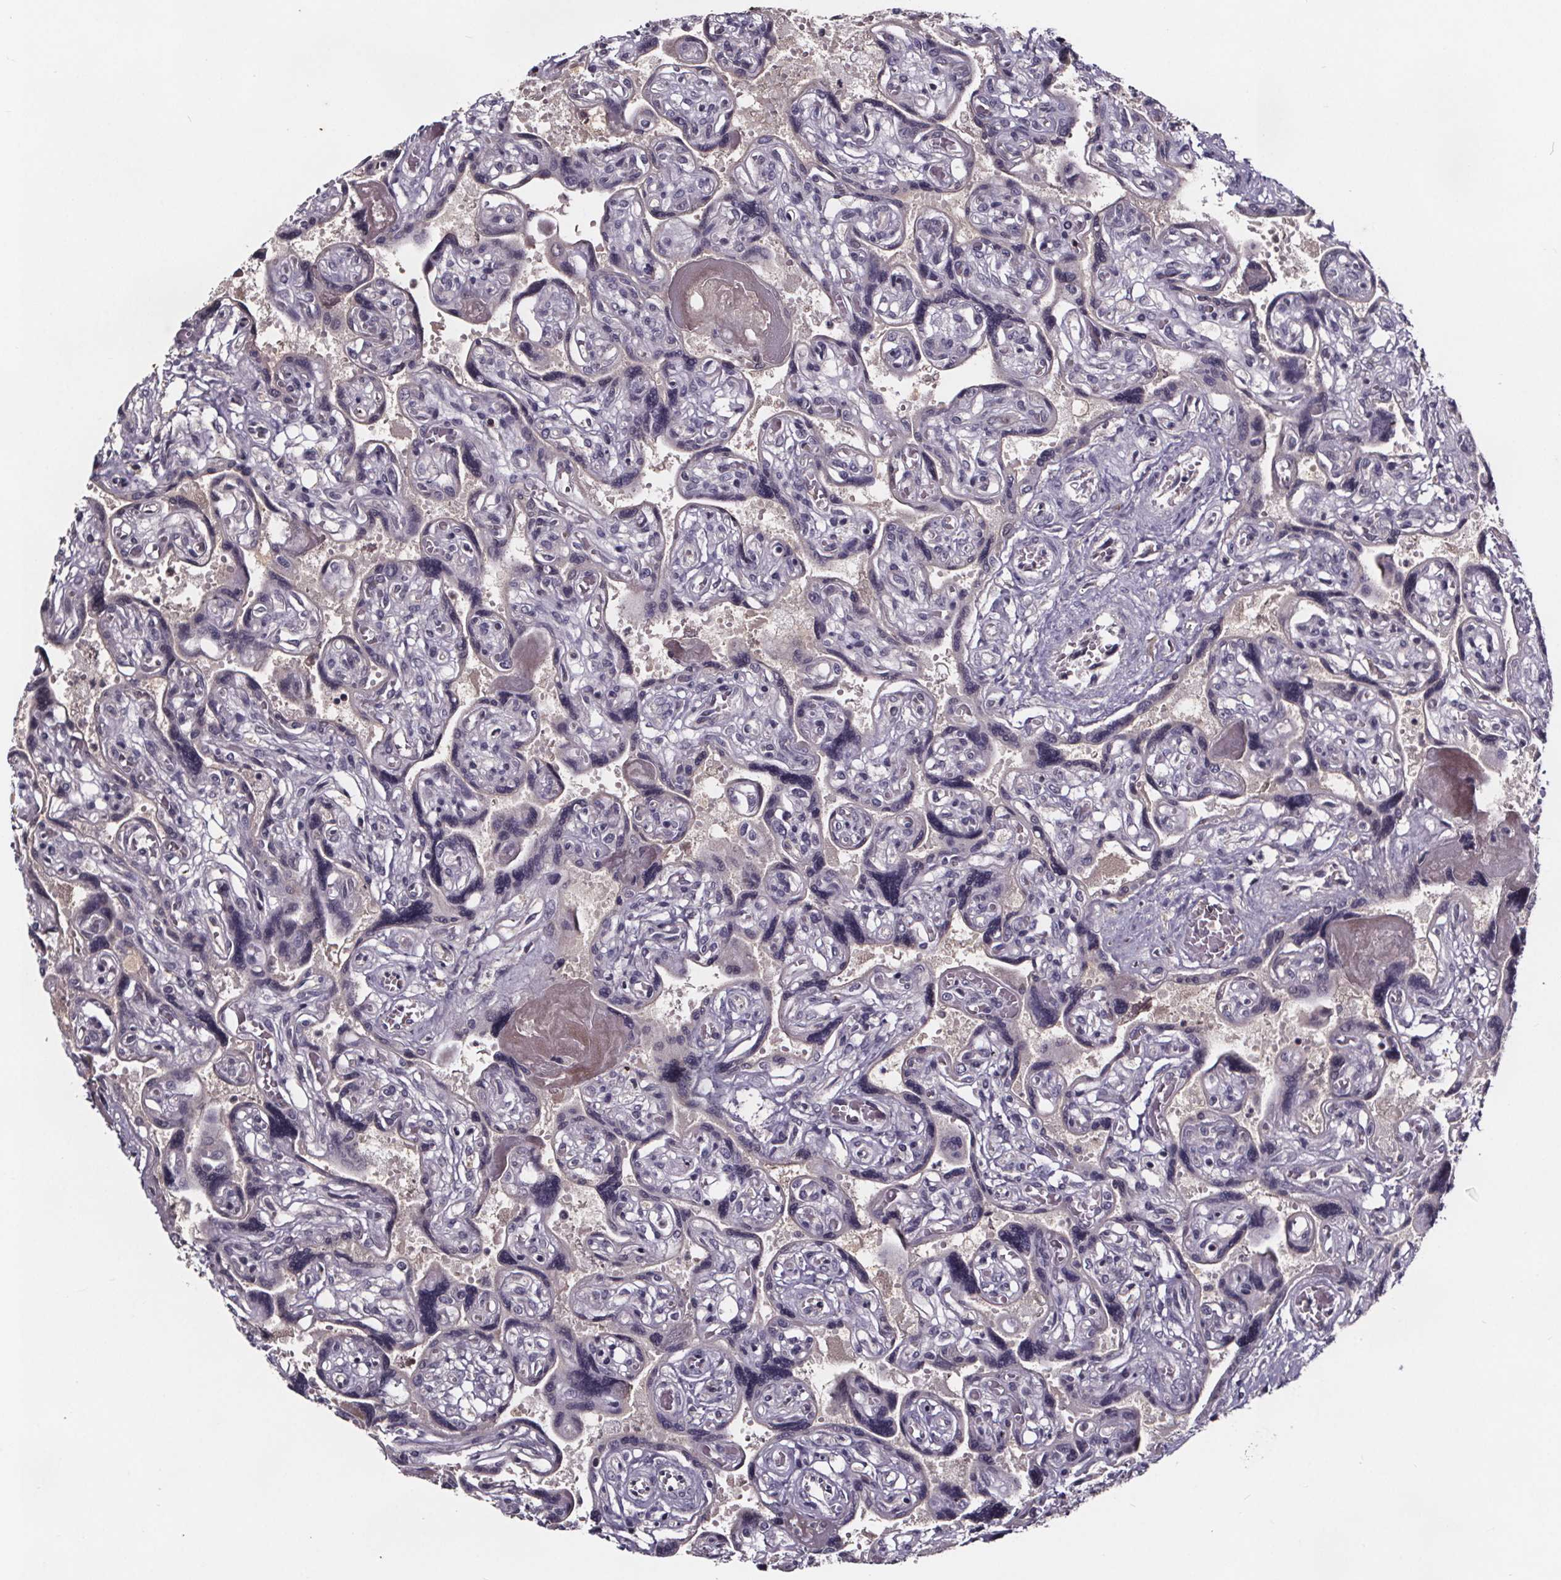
{"staining": {"intensity": "negative", "quantity": "none", "location": "none"}, "tissue": "placenta", "cell_type": "Decidual cells", "image_type": "normal", "snomed": [{"axis": "morphology", "description": "Normal tissue, NOS"}, {"axis": "topography", "description": "Placenta"}], "caption": "Placenta was stained to show a protein in brown. There is no significant expression in decidual cells. Brightfield microscopy of IHC stained with DAB (3,3'-diaminobenzidine) (brown) and hematoxylin (blue), captured at high magnification.", "gene": "NPHP4", "patient": {"sex": "female", "age": 32}}